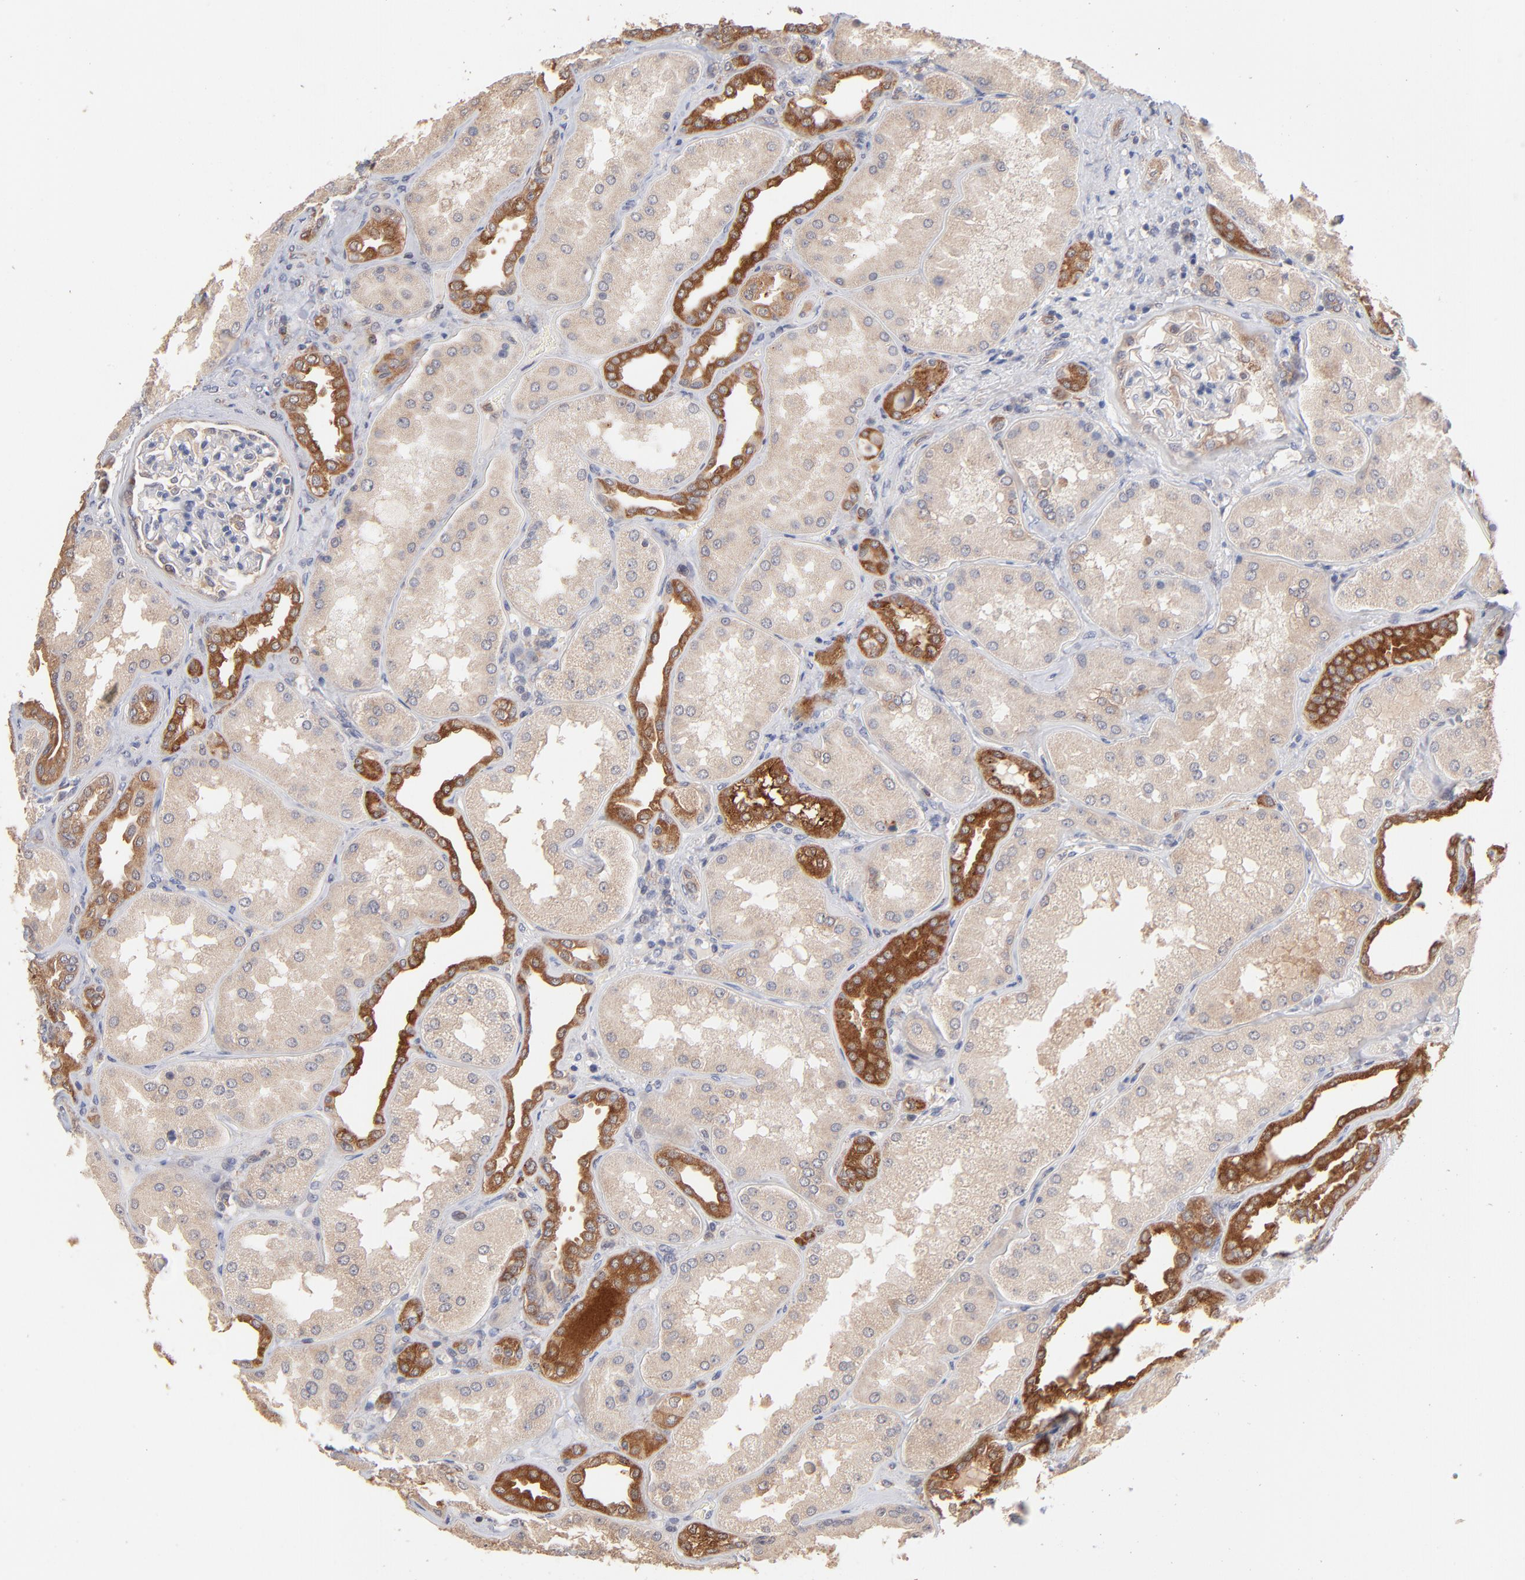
{"staining": {"intensity": "negative", "quantity": "none", "location": "none"}, "tissue": "kidney", "cell_type": "Cells in glomeruli", "image_type": "normal", "snomed": [{"axis": "morphology", "description": "Normal tissue, NOS"}, {"axis": "topography", "description": "Kidney"}], "caption": "Immunohistochemistry (IHC) image of unremarkable human kidney stained for a protein (brown), which exhibits no expression in cells in glomeruli.", "gene": "IVNS1ABP", "patient": {"sex": "female", "age": 56}}